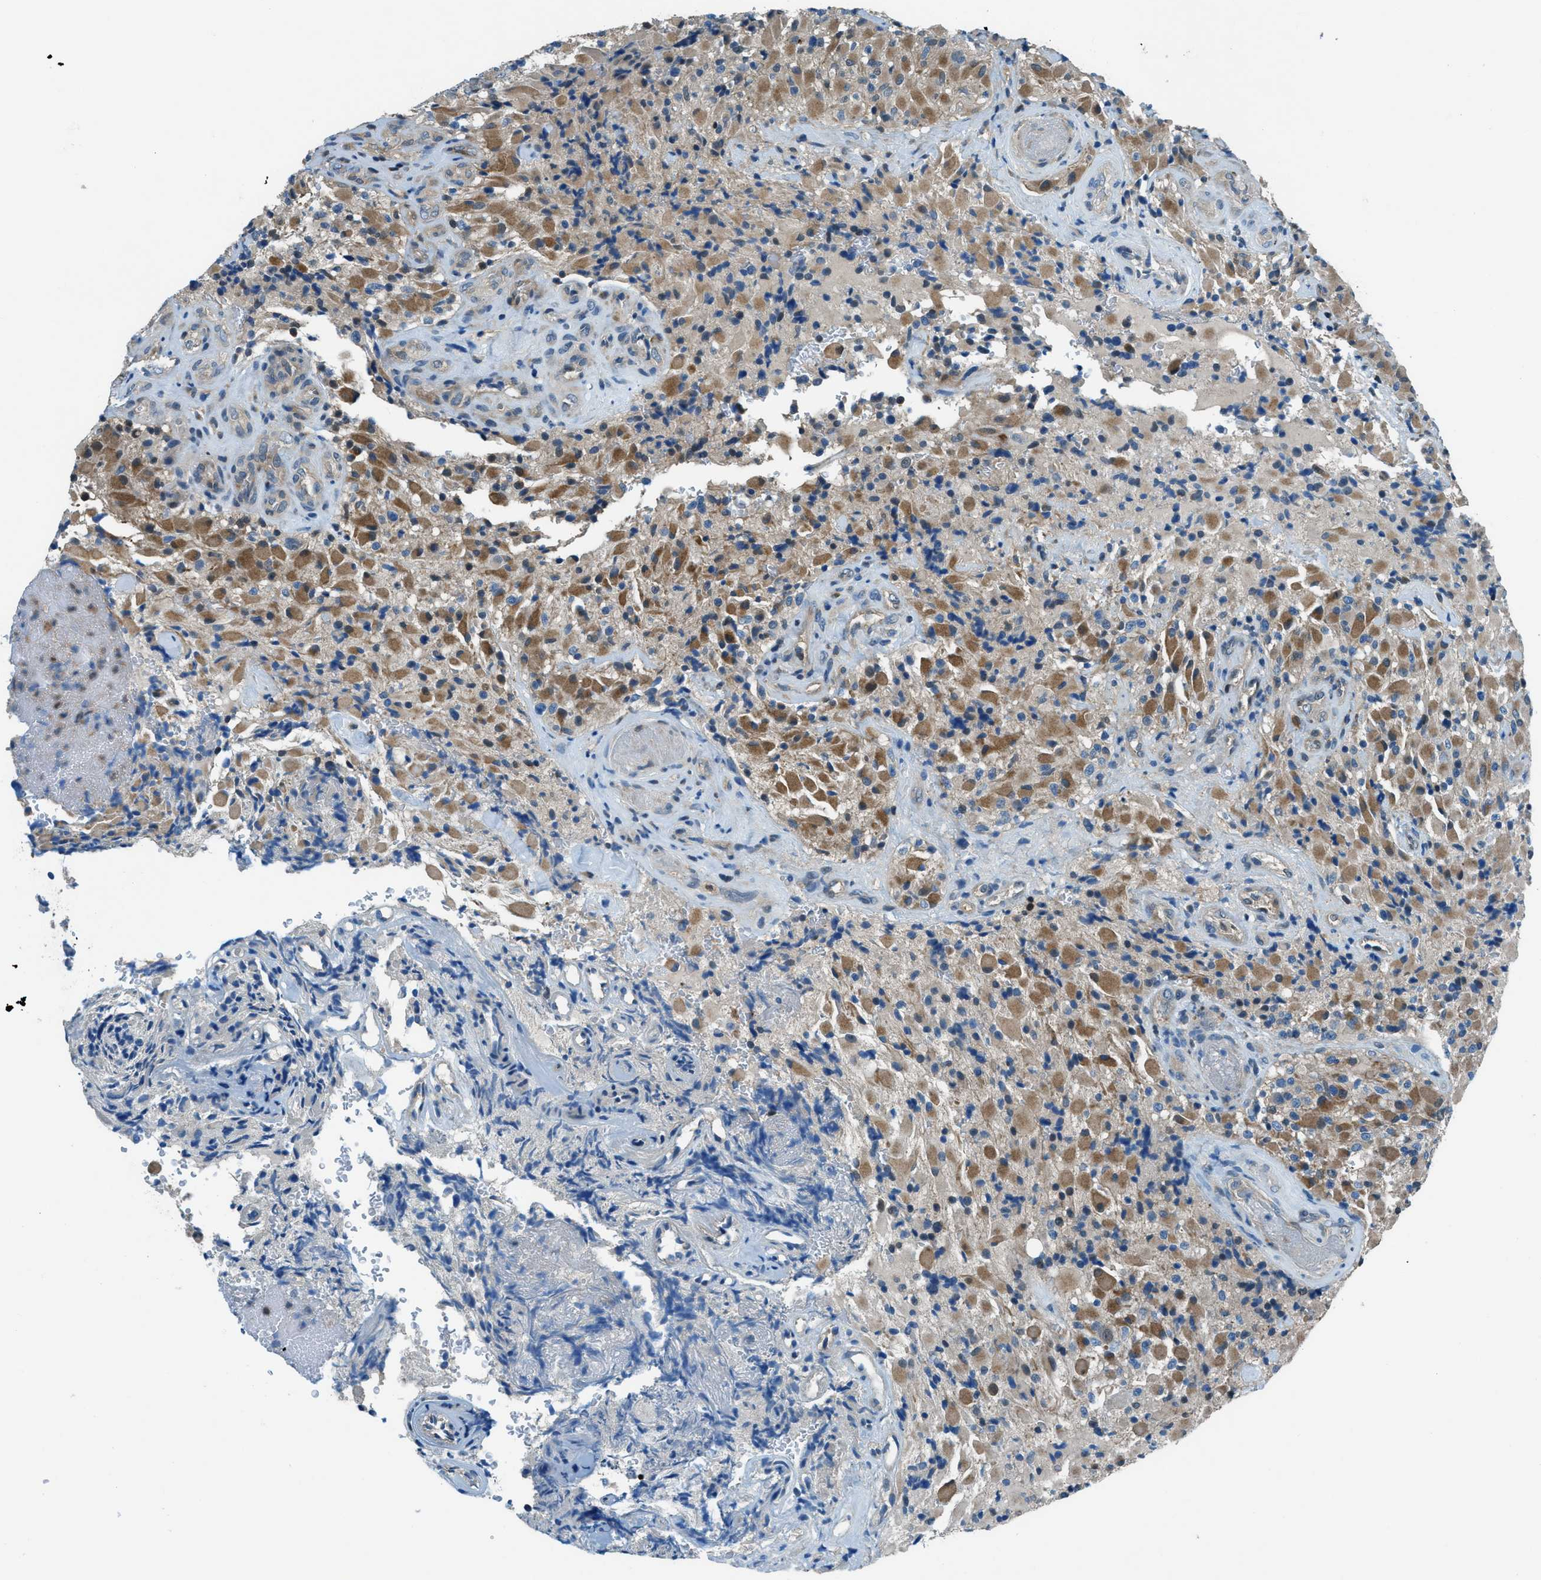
{"staining": {"intensity": "moderate", "quantity": "25%-75%", "location": "cytoplasmic/membranous"}, "tissue": "glioma", "cell_type": "Tumor cells", "image_type": "cancer", "snomed": [{"axis": "morphology", "description": "Glioma, malignant, High grade"}, {"axis": "topography", "description": "Brain"}], "caption": "A brown stain labels moderate cytoplasmic/membranous expression of a protein in human glioma tumor cells. (Brightfield microscopy of DAB IHC at high magnification).", "gene": "HEBP2", "patient": {"sex": "male", "age": 71}}